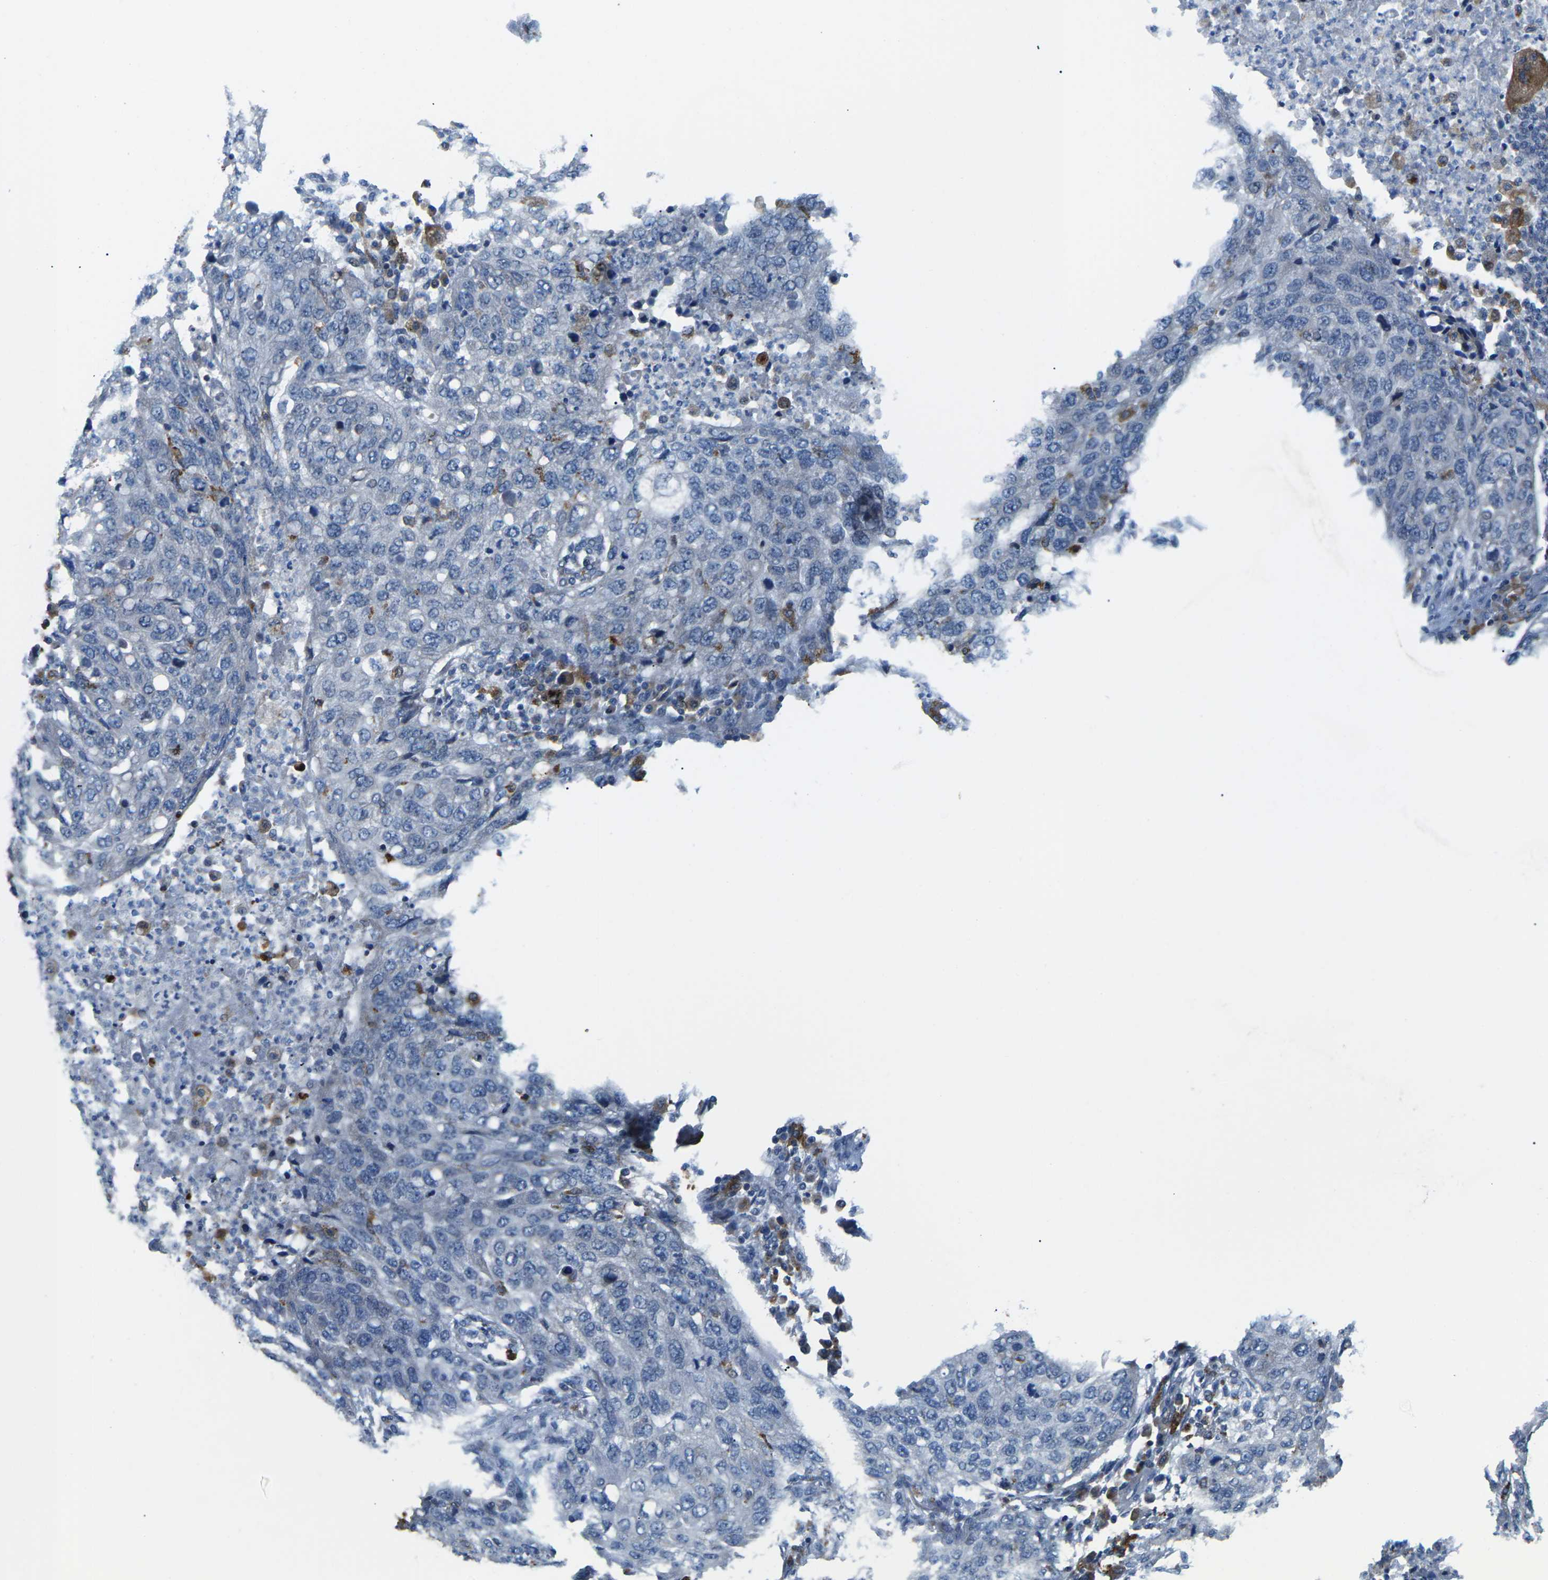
{"staining": {"intensity": "negative", "quantity": "none", "location": "none"}, "tissue": "lung cancer", "cell_type": "Tumor cells", "image_type": "cancer", "snomed": [{"axis": "morphology", "description": "Squamous cell carcinoma, NOS"}, {"axis": "topography", "description": "Lung"}], "caption": "Squamous cell carcinoma (lung) was stained to show a protein in brown. There is no significant positivity in tumor cells. The staining is performed using DAB (3,3'-diaminobenzidine) brown chromogen with nuclei counter-stained in using hematoxylin.", "gene": "PTPN1", "patient": {"sex": "female", "age": 63}}